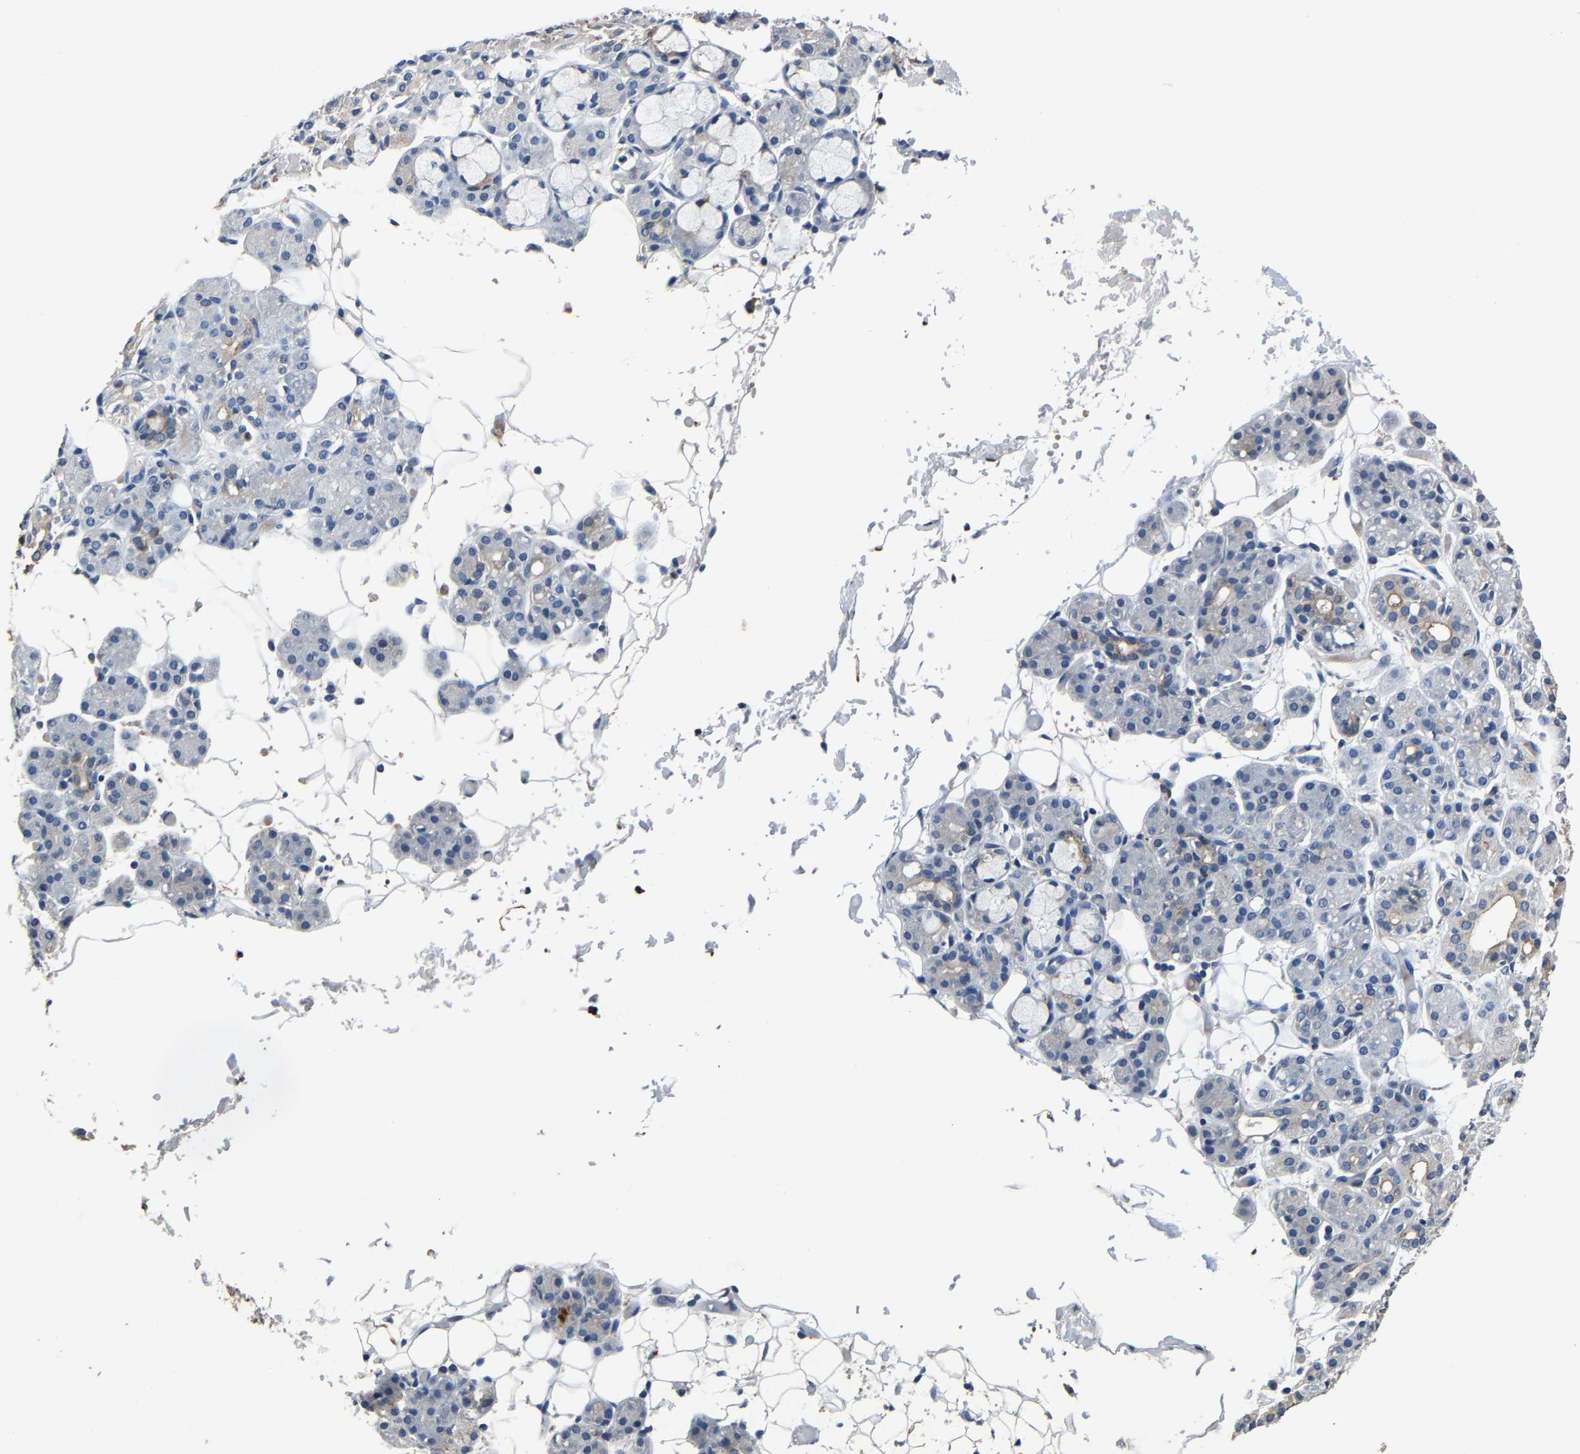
{"staining": {"intensity": "moderate", "quantity": "<25%", "location": "cytoplasmic/membranous"}, "tissue": "salivary gland", "cell_type": "Glandular cells", "image_type": "normal", "snomed": [{"axis": "morphology", "description": "Normal tissue, NOS"}, {"axis": "topography", "description": "Salivary gland"}], "caption": "Immunohistochemistry (IHC) histopathology image of unremarkable salivary gland: human salivary gland stained using immunohistochemistry displays low levels of moderate protein expression localized specifically in the cytoplasmic/membranous of glandular cells, appearing as a cytoplasmic/membranous brown color.", "gene": "PCNX2", "patient": {"sex": "male", "age": 63}}